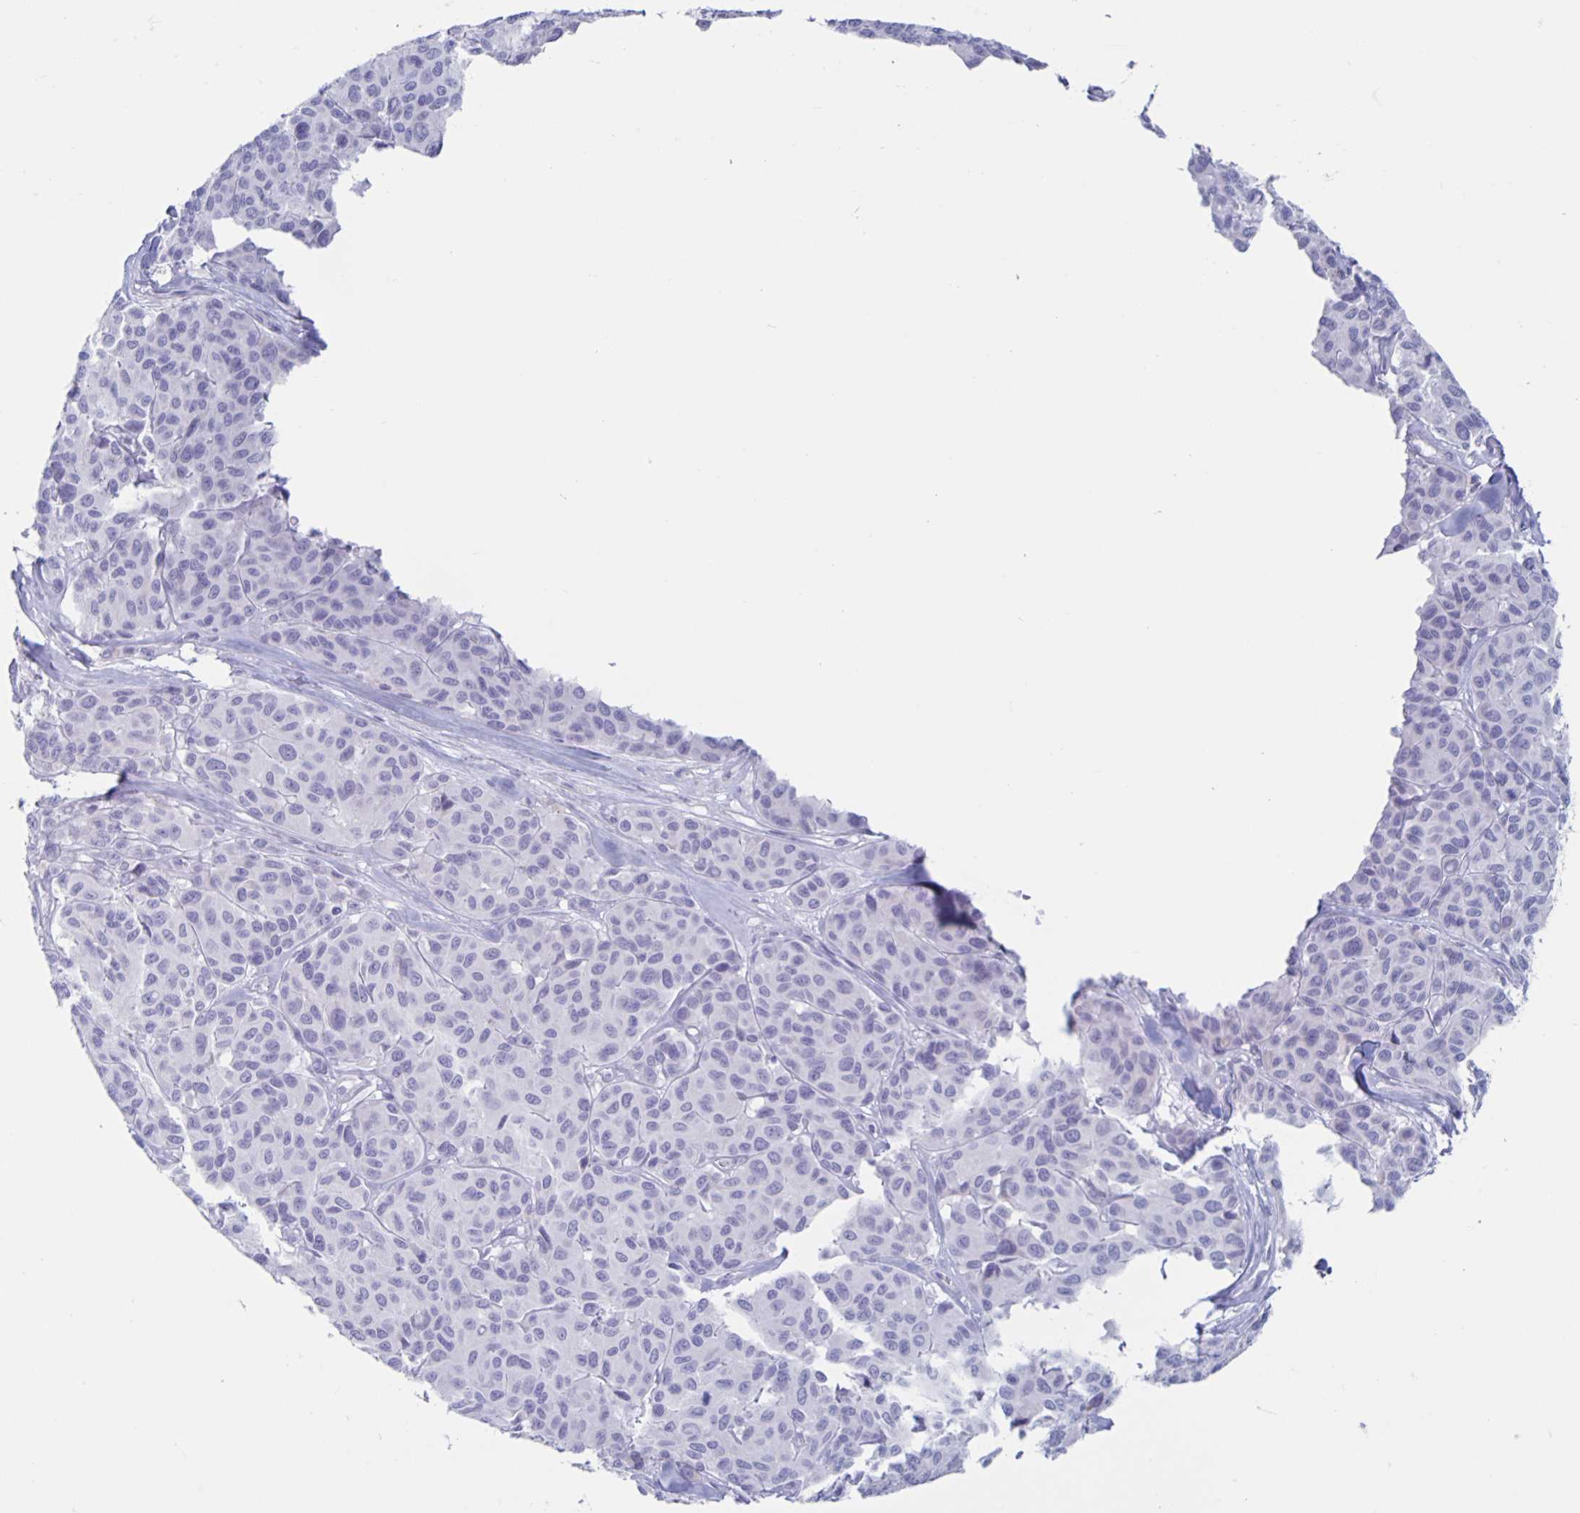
{"staining": {"intensity": "negative", "quantity": "none", "location": "none"}, "tissue": "melanoma", "cell_type": "Tumor cells", "image_type": "cancer", "snomed": [{"axis": "morphology", "description": "Malignant melanoma, NOS"}, {"axis": "topography", "description": "Skin"}], "caption": "High magnification brightfield microscopy of malignant melanoma stained with DAB (brown) and counterstained with hematoxylin (blue): tumor cells show no significant positivity. (DAB immunohistochemistry, high magnification).", "gene": "CT45A5", "patient": {"sex": "female", "age": 66}}